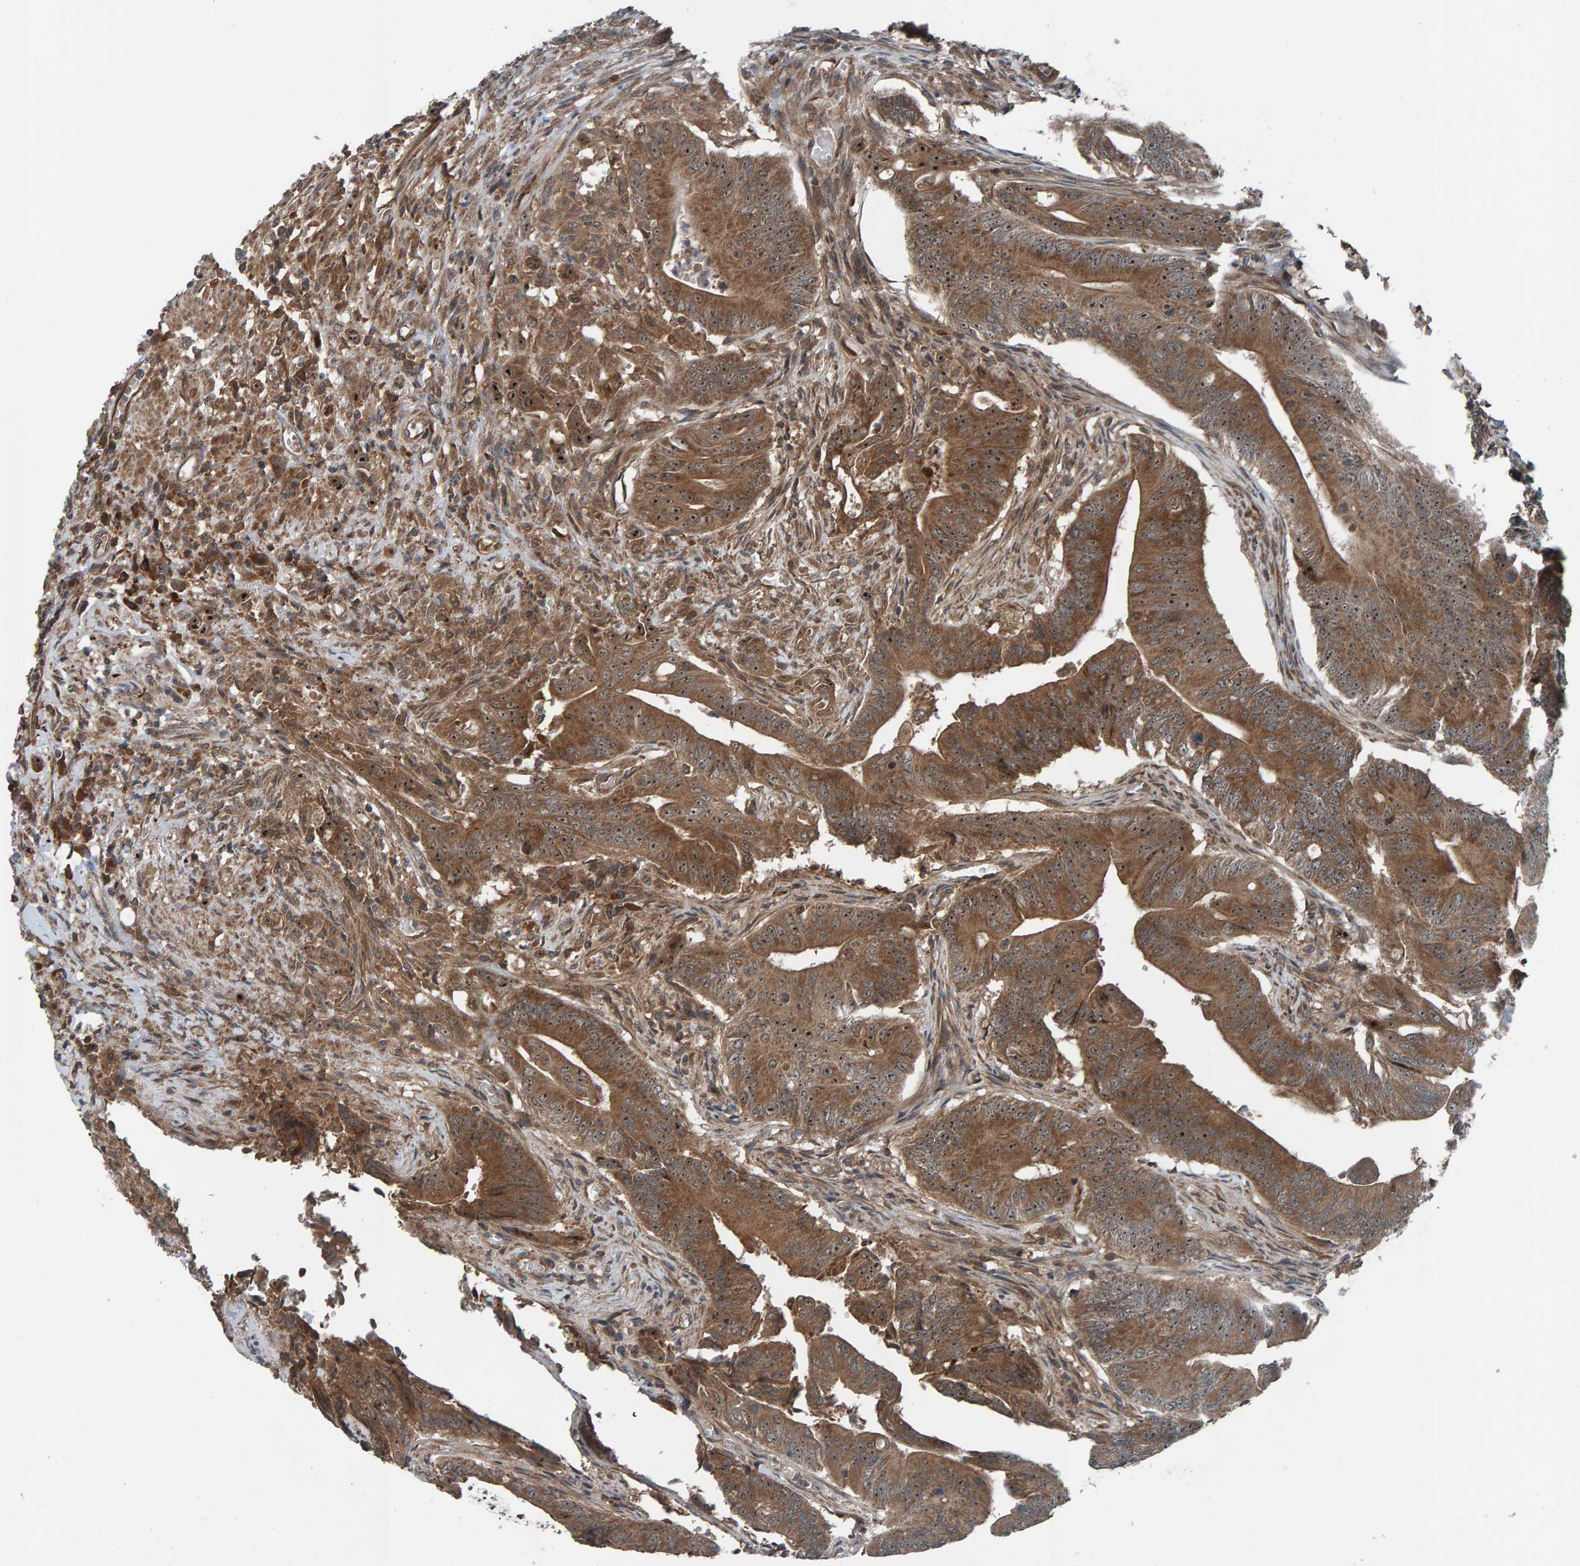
{"staining": {"intensity": "moderate", "quantity": ">75%", "location": "cytoplasmic/membranous,nuclear"}, "tissue": "colorectal cancer", "cell_type": "Tumor cells", "image_type": "cancer", "snomed": [{"axis": "morphology", "description": "Adenoma, NOS"}, {"axis": "morphology", "description": "Adenocarcinoma, NOS"}, {"axis": "topography", "description": "Colon"}], "caption": "Immunohistochemistry (IHC) staining of colorectal adenoma, which demonstrates medium levels of moderate cytoplasmic/membranous and nuclear positivity in about >75% of tumor cells indicating moderate cytoplasmic/membranous and nuclear protein positivity. The staining was performed using DAB (brown) for protein detection and nuclei were counterstained in hematoxylin (blue).", "gene": "CUEDC1", "patient": {"sex": "male", "age": 79}}